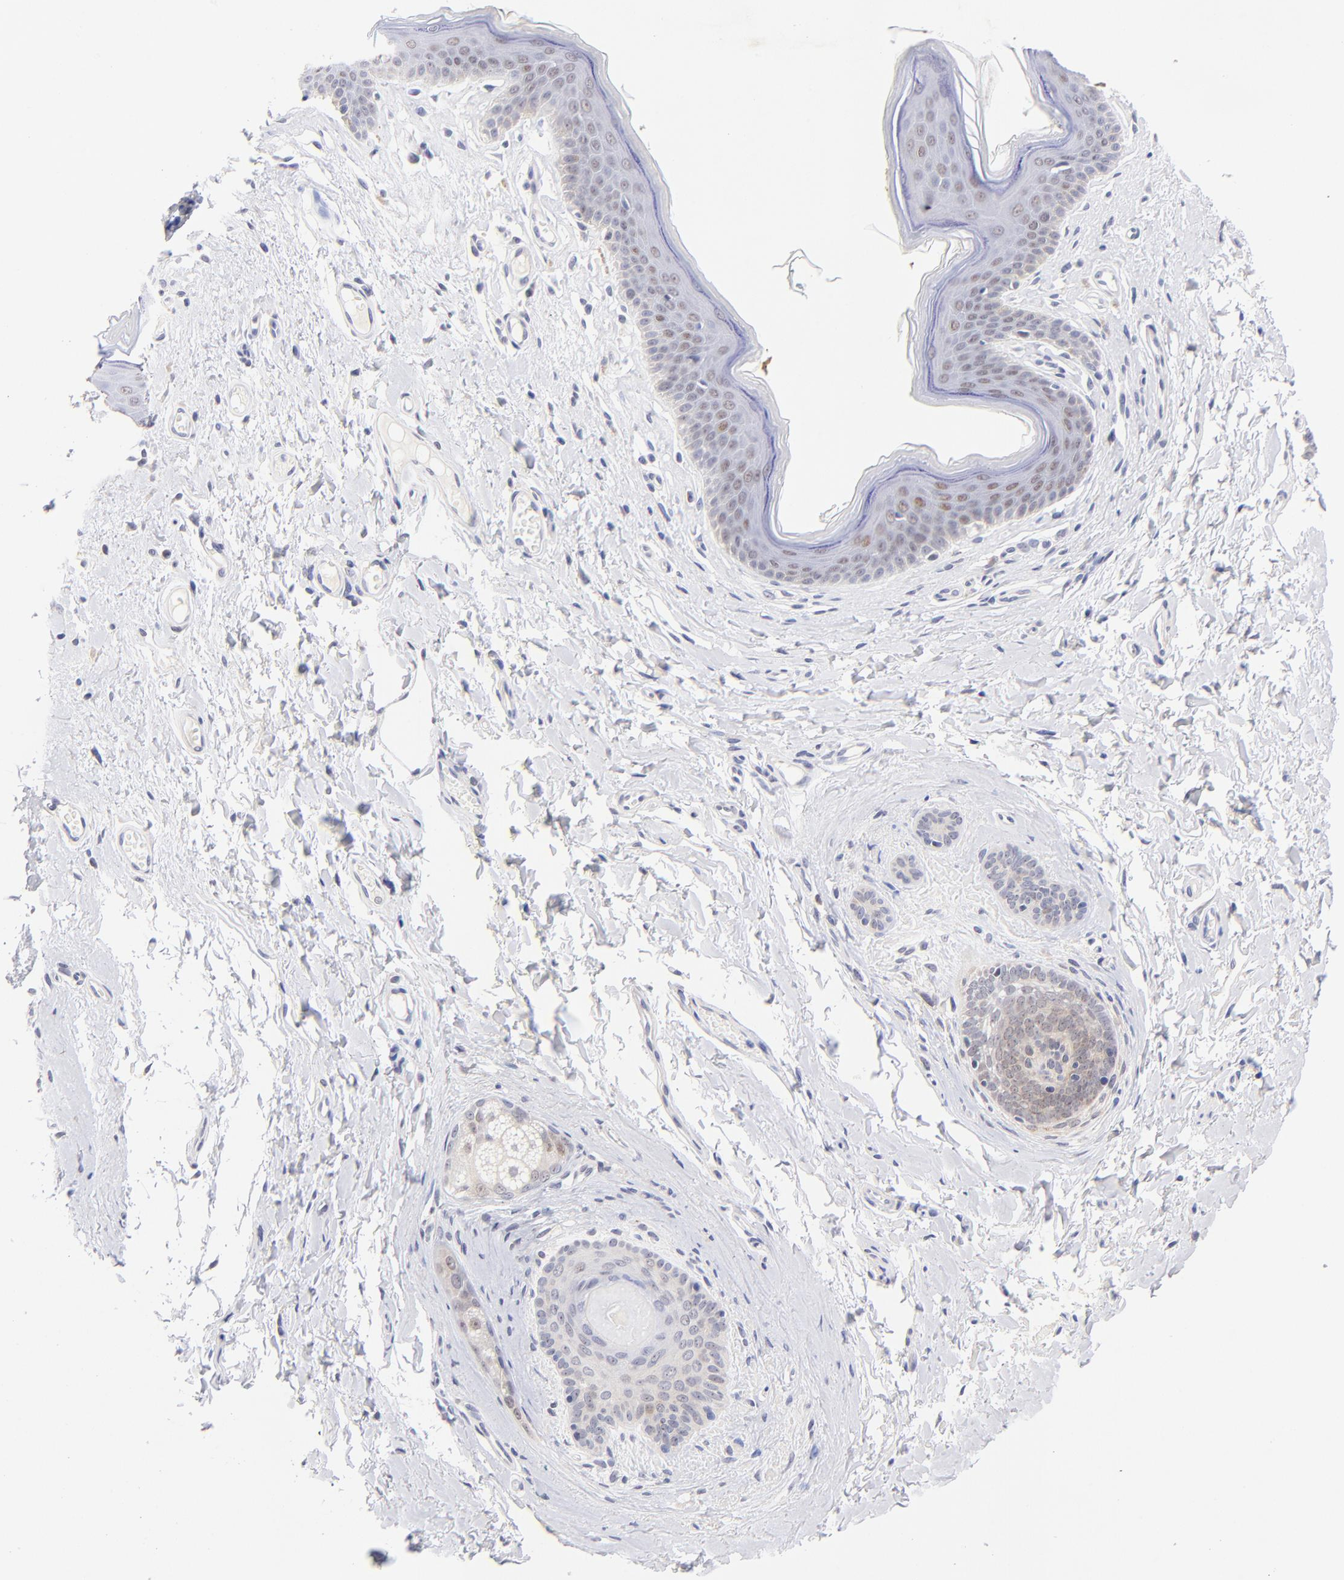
{"staining": {"intensity": "weak", "quantity": "<25%", "location": "nuclear"}, "tissue": "skin", "cell_type": "Epidermal cells", "image_type": "normal", "snomed": [{"axis": "morphology", "description": "Normal tissue, NOS"}, {"axis": "morphology", "description": "Inflammation, NOS"}, {"axis": "topography", "description": "Vulva"}], "caption": "There is no significant expression in epidermal cells of skin. (Brightfield microscopy of DAB immunohistochemistry at high magnification).", "gene": "ZNF155", "patient": {"sex": "female", "age": 84}}